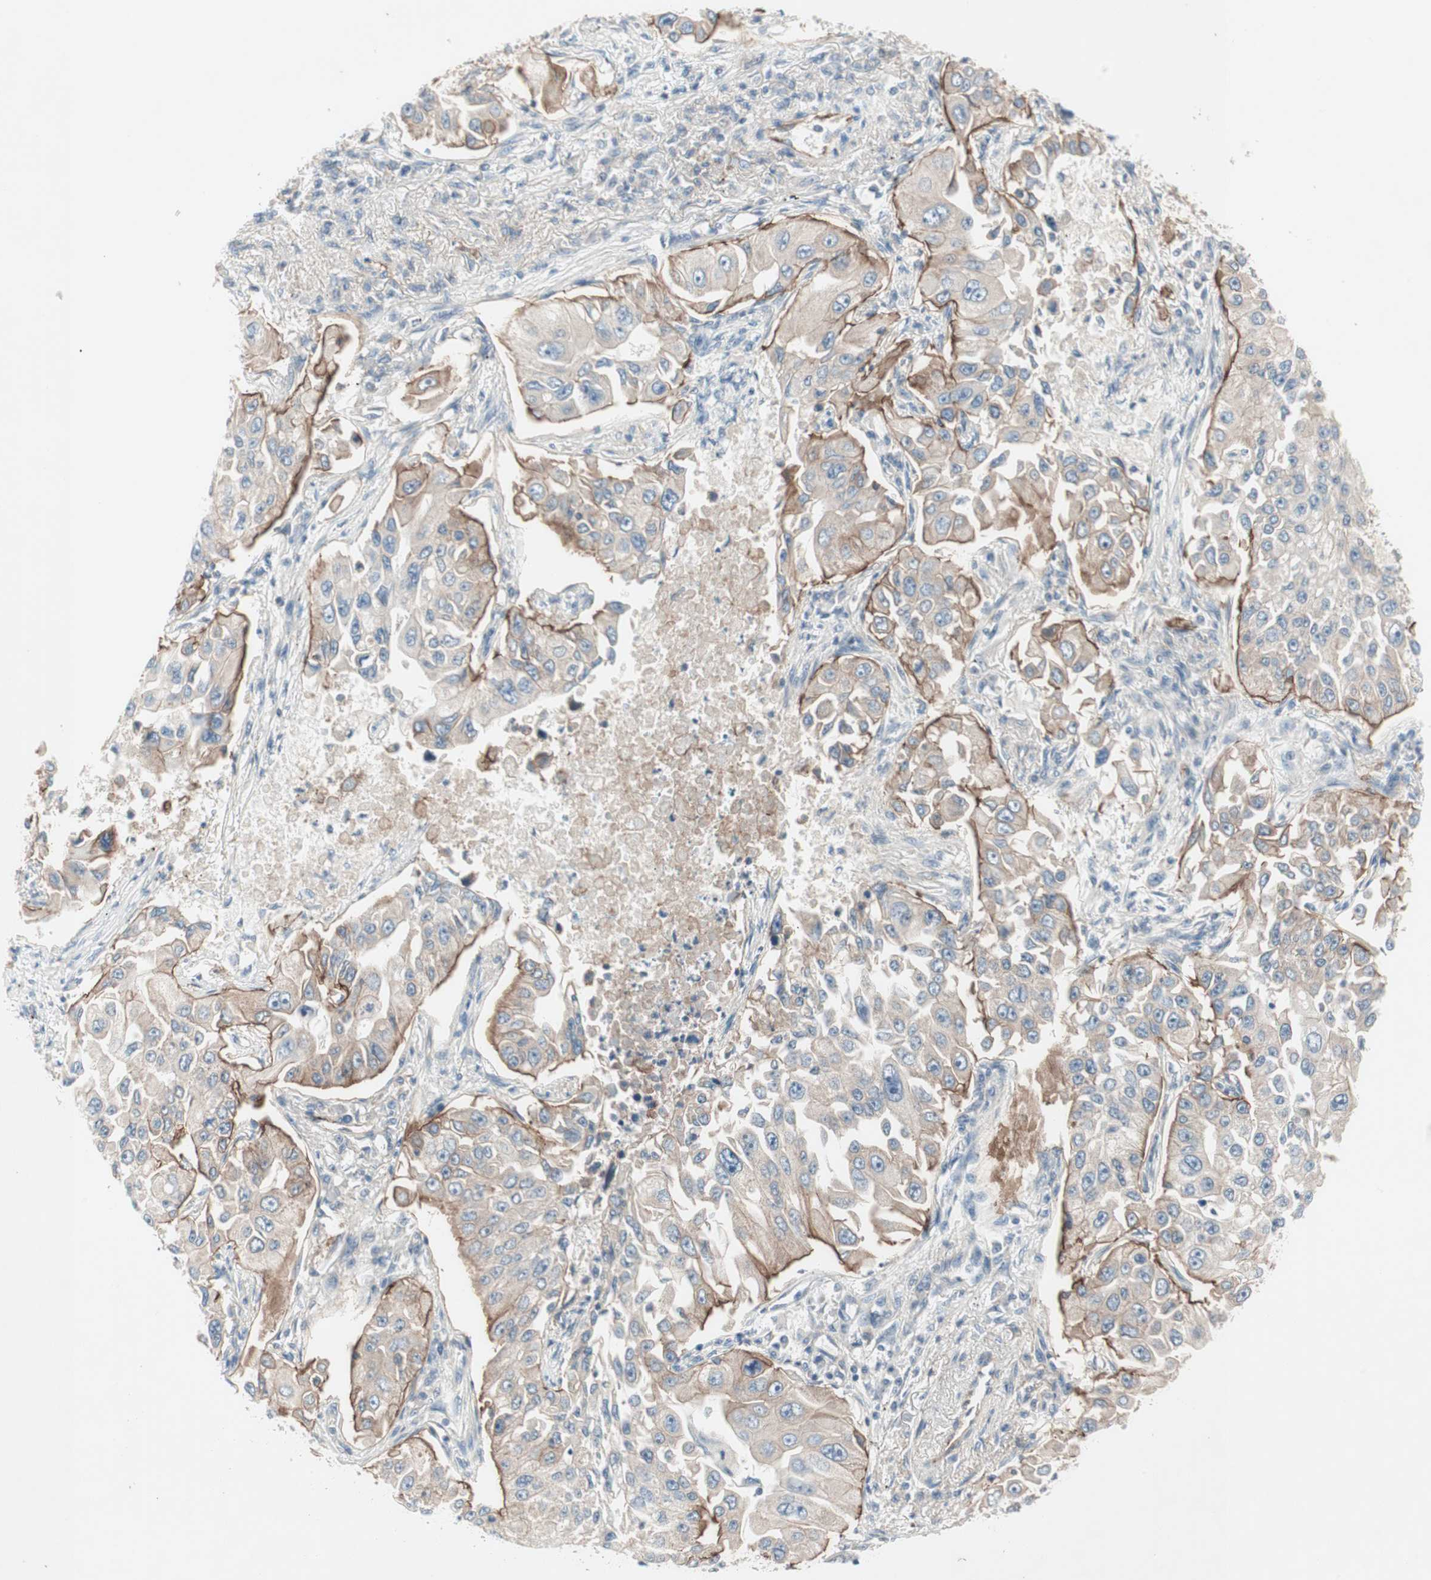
{"staining": {"intensity": "moderate", "quantity": "25%-75%", "location": "cytoplasmic/membranous"}, "tissue": "lung cancer", "cell_type": "Tumor cells", "image_type": "cancer", "snomed": [{"axis": "morphology", "description": "Adenocarcinoma, NOS"}, {"axis": "topography", "description": "Lung"}], "caption": "Protein staining of lung adenocarcinoma tissue reveals moderate cytoplasmic/membranous expression in about 25%-75% of tumor cells. Ihc stains the protein of interest in brown and the nuclei are stained blue.", "gene": "ITGB4", "patient": {"sex": "male", "age": 84}}